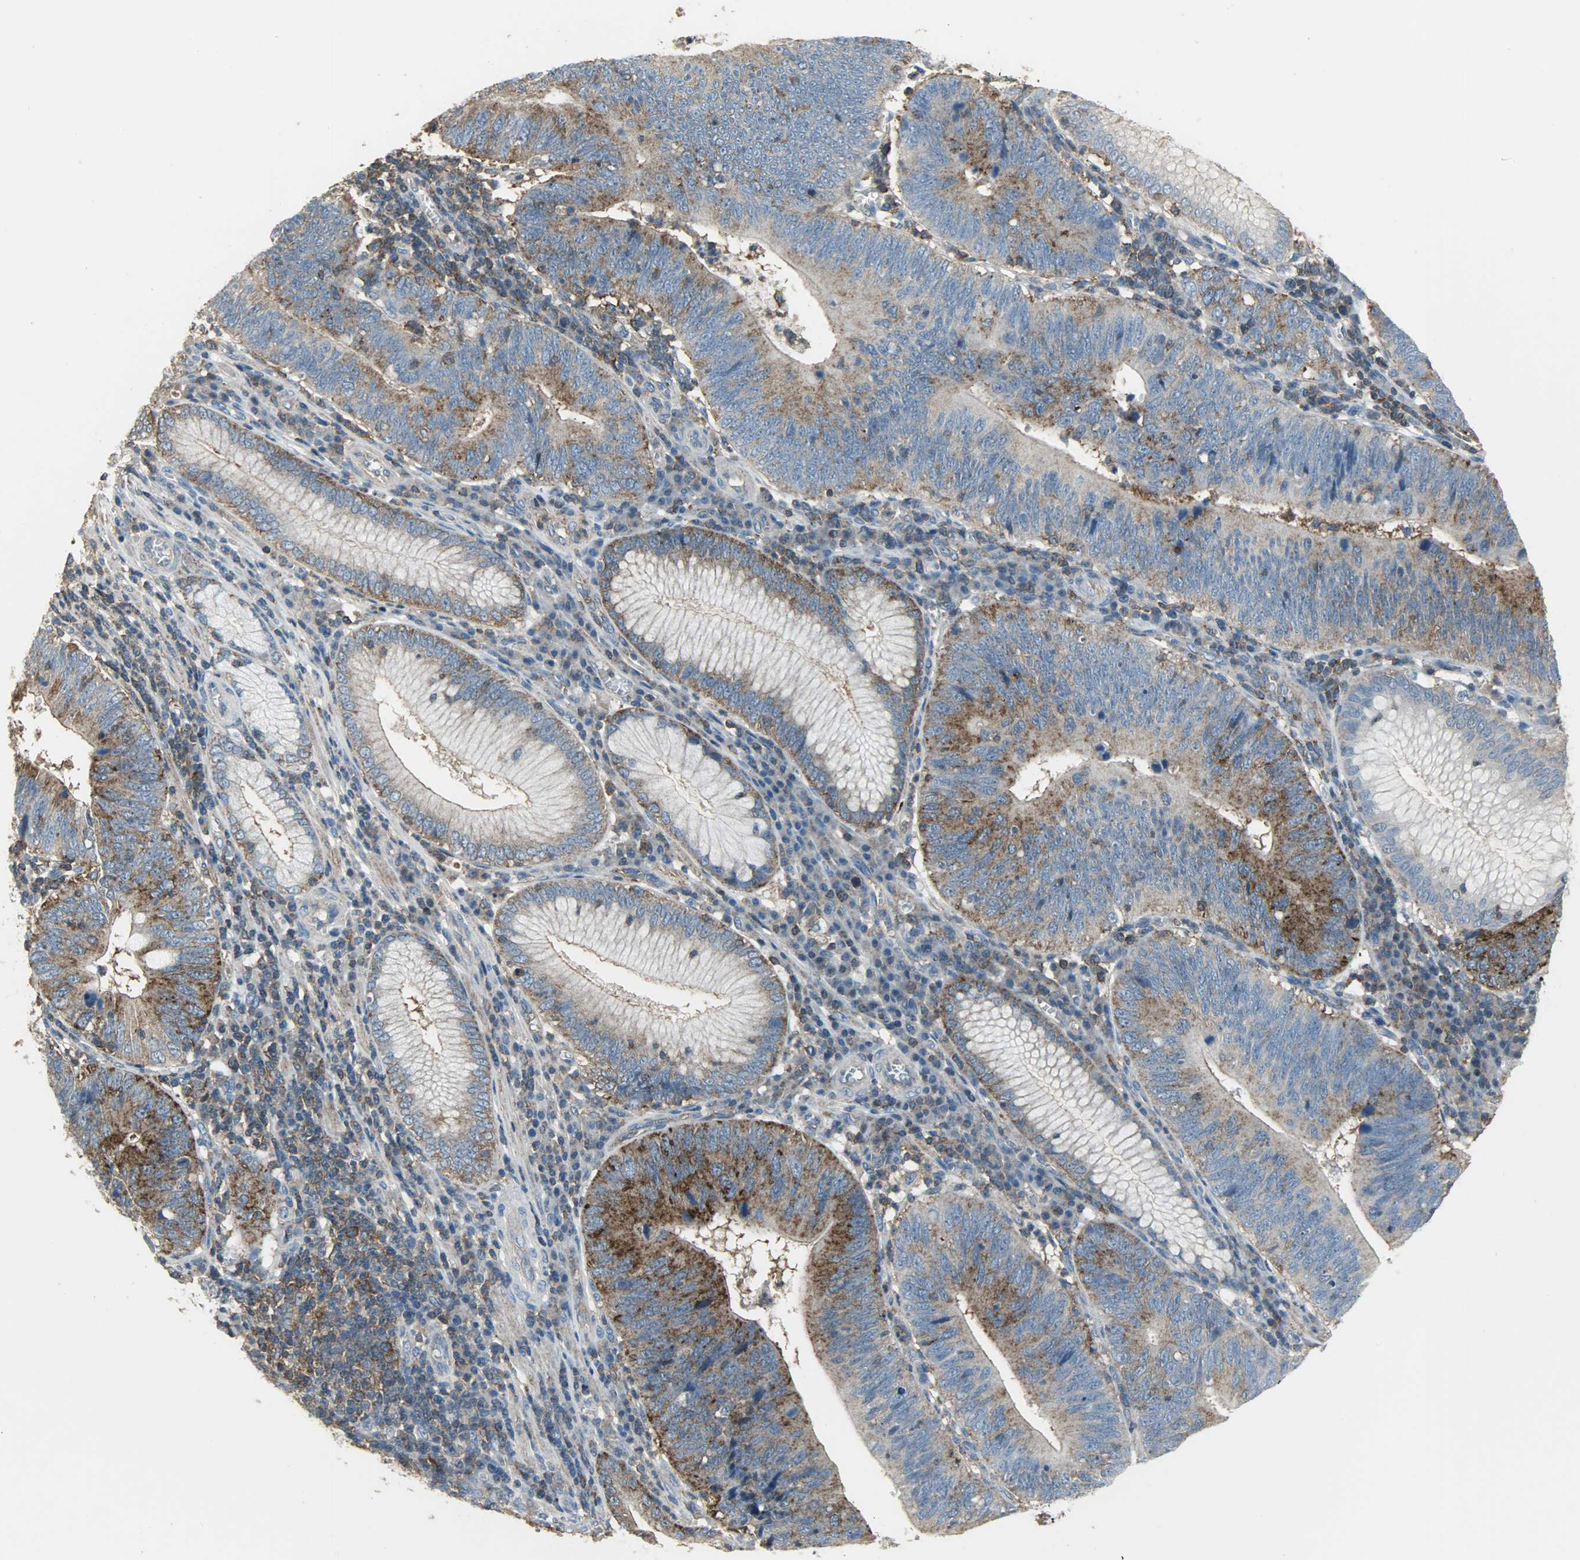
{"staining": {"intensity": "moderate", "quantity": ">75%", "location": "cytoplasmic/membranous"}, "tissue": "stomach cancer", "cell_type": "Tumor cells", "image_type": "cancer", "snomed": [{"axis": "morphology", "description": "Adenocarcinoma, NOS"}, {"axis": "topography", "description": "Stomach"}], "caption": "Immunohistochemical staining of human stomach adenocarcinoma displays medium levels of moderate cytoplasmic/membranous expression in approximately >75% of tumor cells.", "gene": "DNAJA4", "patient": {"sex": "male", "age": 59}}